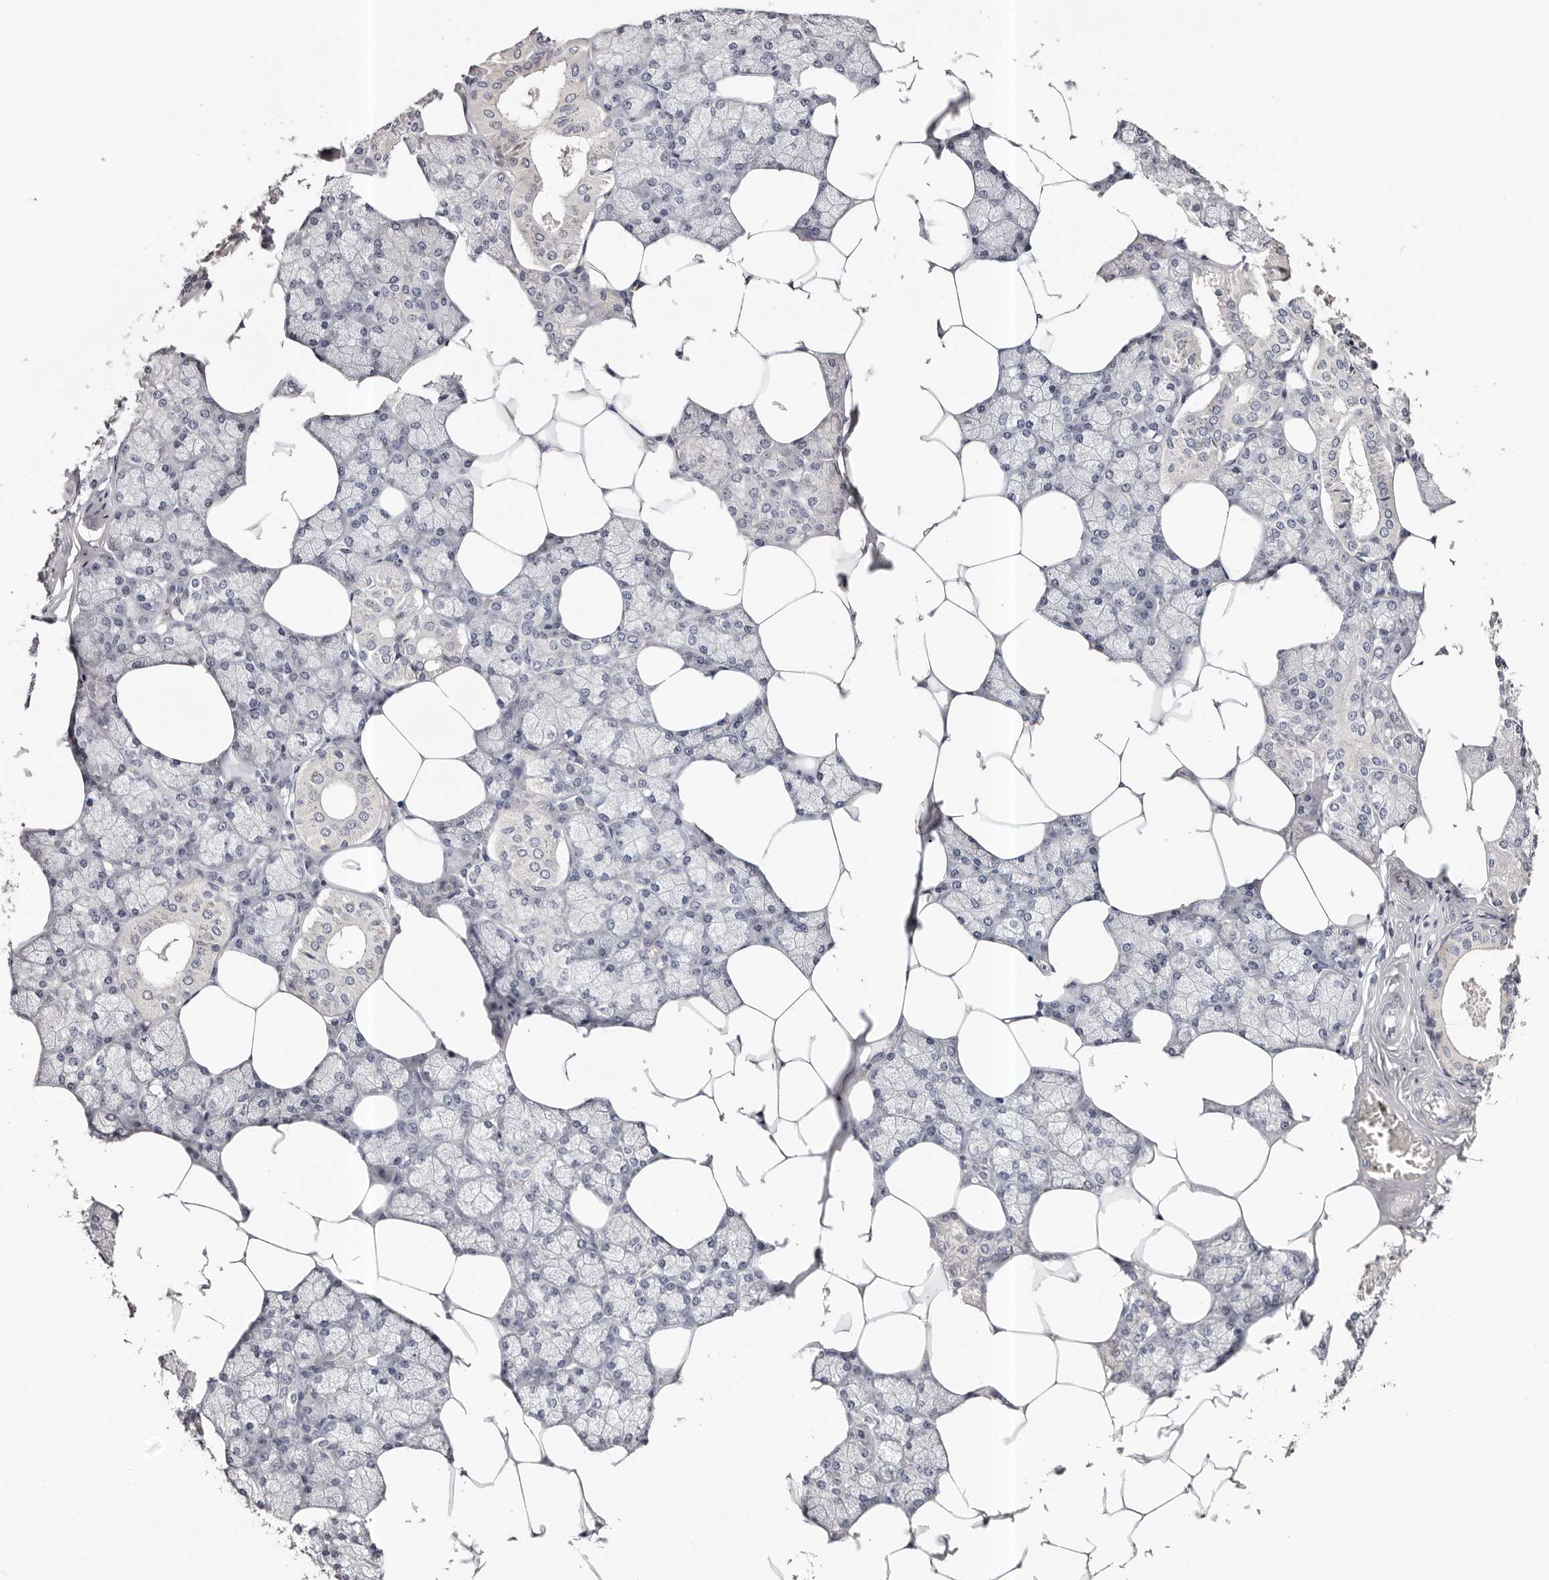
{"staining": {"intensity": "negative", "quantity": "none", "location": "none"}, "tissue": "salivary gland", "cell_type": "Glandular cells", "image_type": "normal", "snomed": [{"axis": "morphology", "description": "Normal tissue, NOS"}, {"axis": "topography", "description": "Salivary gland"}], "caption": "Salivary gland was stained to show a protein in brown. There is no significant expression in glandular cells. (Immunohistochemistry (ihc), brightfield microscopy, high magnification).", "gene": "ROM1", "patient": {"sex": "male", "age": 62}}